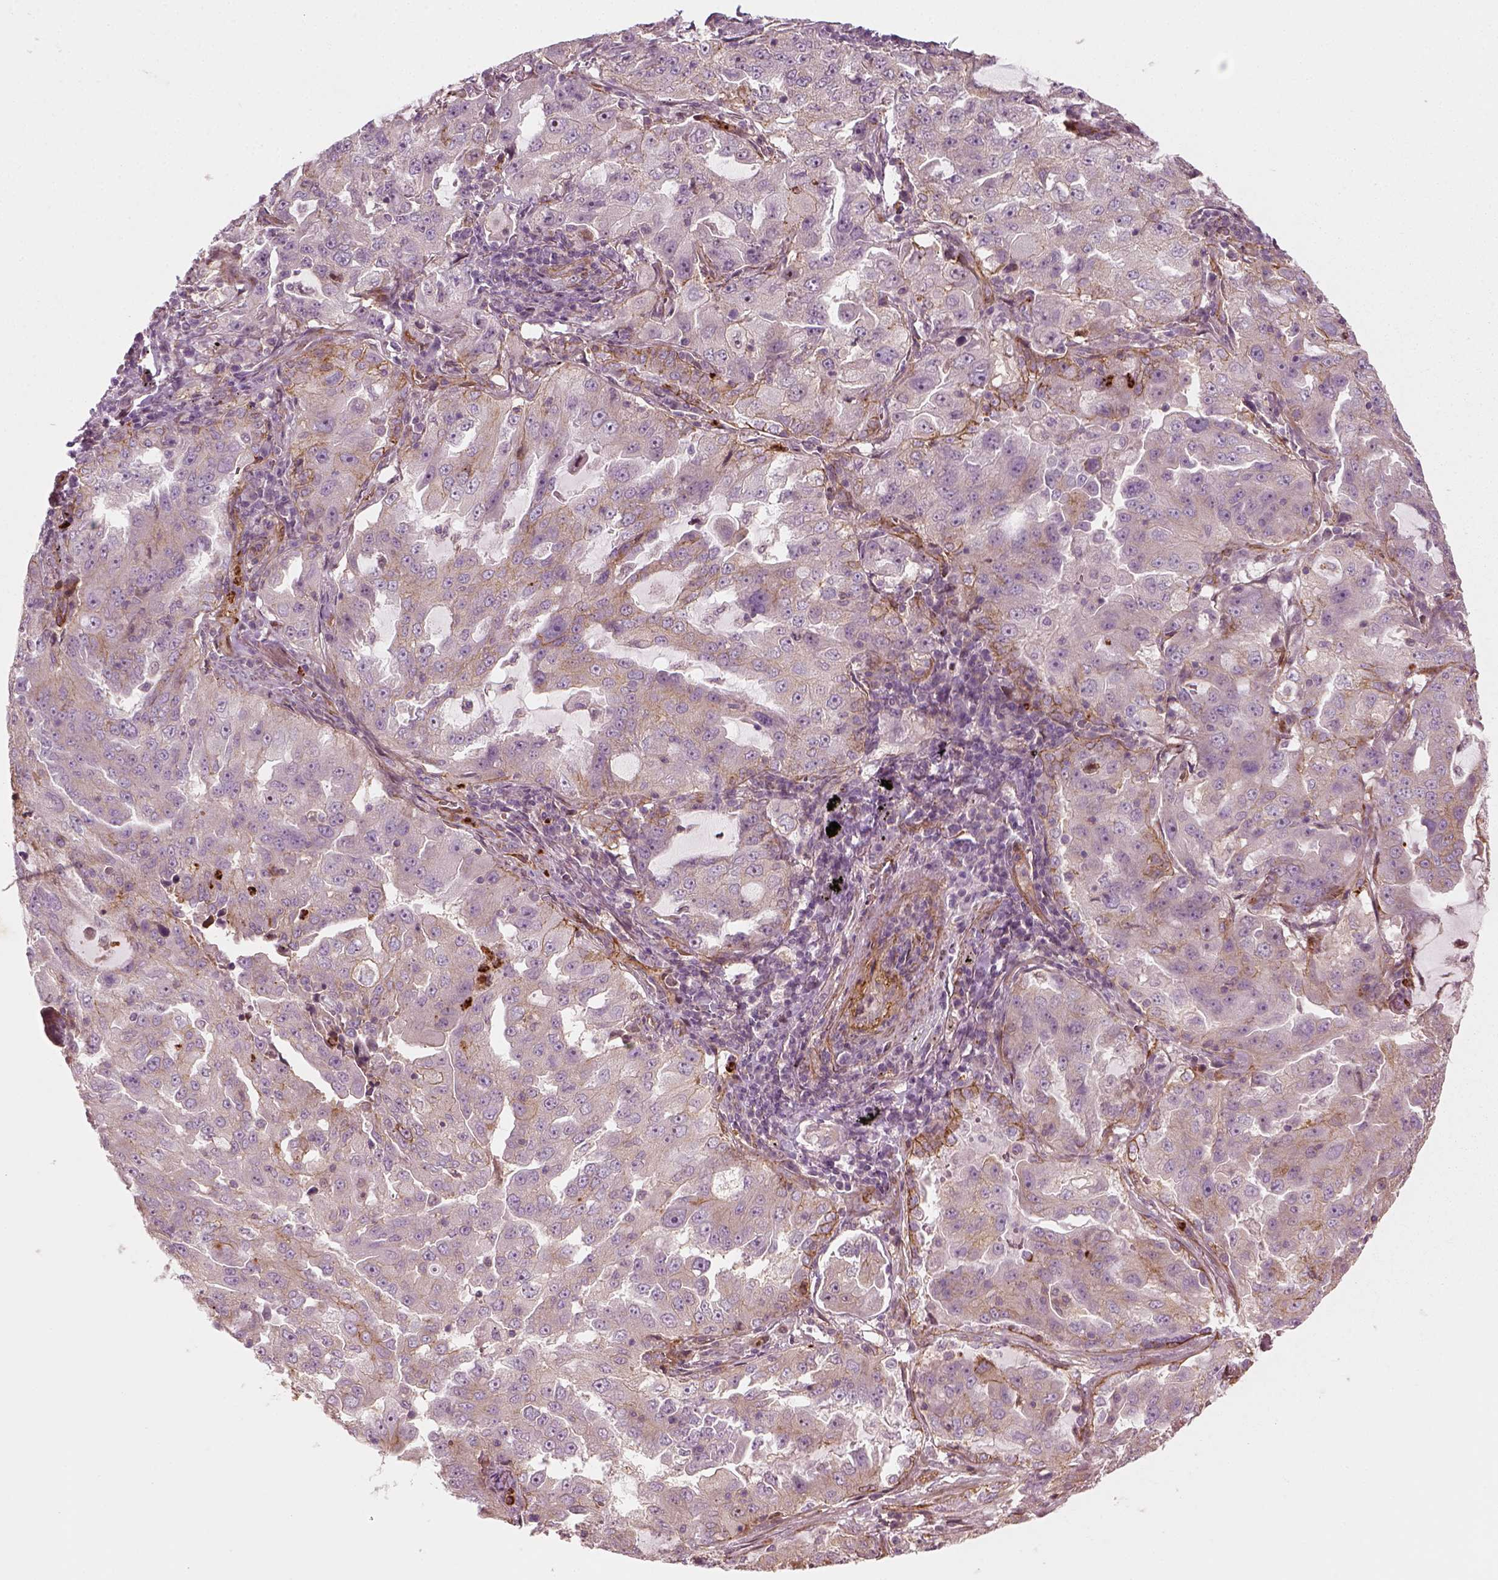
{"staining": {"intensity": "moderate", "quantity": "<25%", "location": "cytoplasmic/membranous"}, "tissue": "lung cancer", "cell_type": "Tumor cells", "image_type": "cancer", "snomed": [{"axis": "morphology", "description": "Adenocarcinoma, NOS"}, {"axis": "topography", "description": "Lung"}], "caption": "DAB immunohistochemical staining of human lung cancer shows moderate cytoplasmic/membranous protein positivity in approximately <25% of tumor cells.", "gene": "NPTN", "patient": {"sex": "female", "age": 61}}